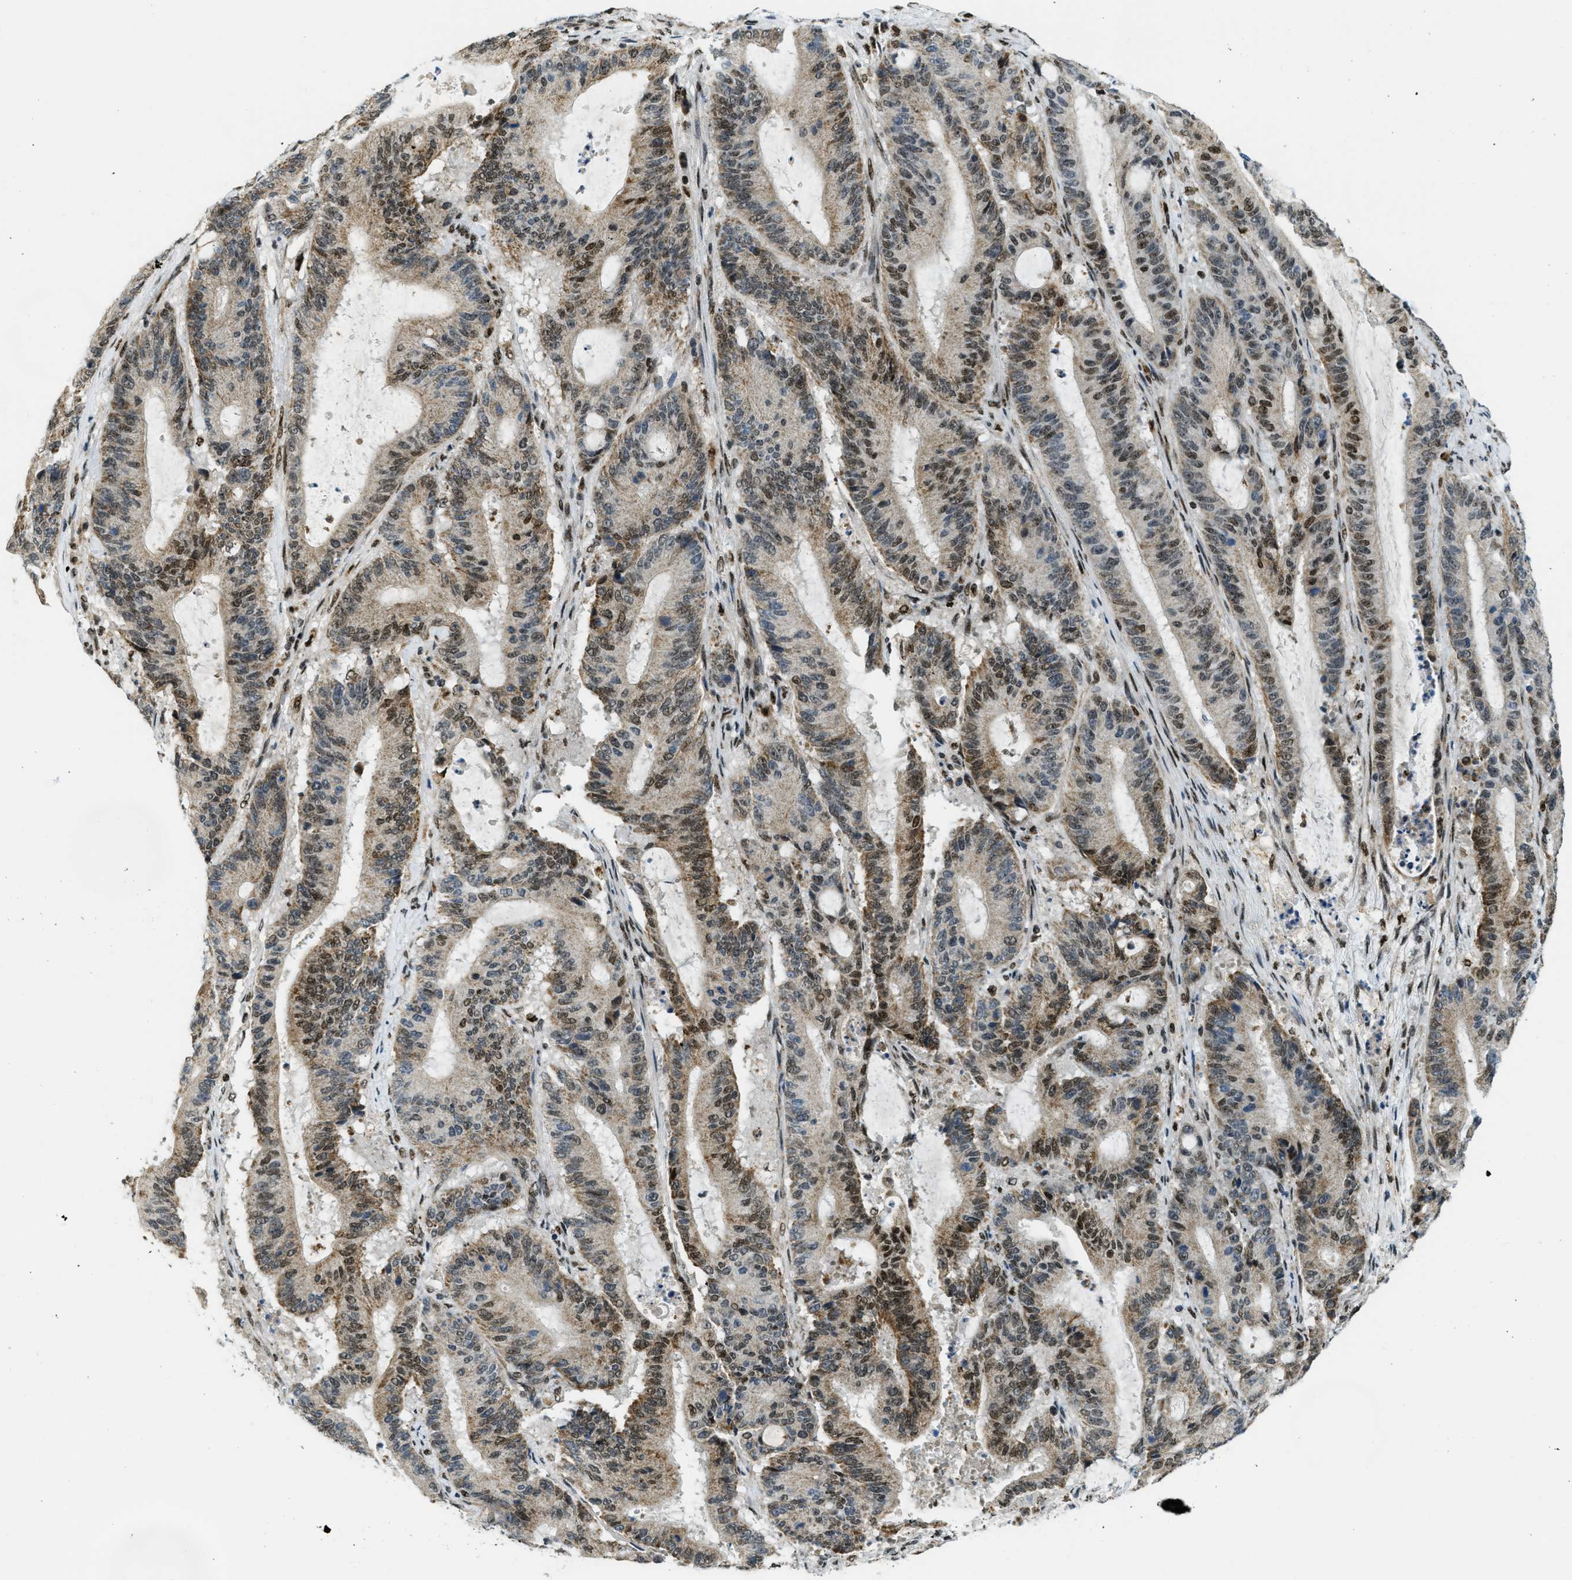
{"staining": {"intensity": "strong", "quantity": ">75%", "location": "cytoplasmic/membranous,nuclear"}, "tissue": "liver cancer", "cell_type": "Tumor cells", "image_type": "cancer", "snomed": [{"axis": "morphology", "description": "Cholangiocarcinoma"}, {"axis": "topography", "description": "Liver"}], "caption": "A histopathology image of liver cancer stained for a protein shows strong cytoplasmic/membranous and nuclear brown staining in tumor cells. The protein of interest is shown in brown color, while the nuclei are stained blue.", "gene": "SP100", "patient": {"sex": "female", "age": 73}}